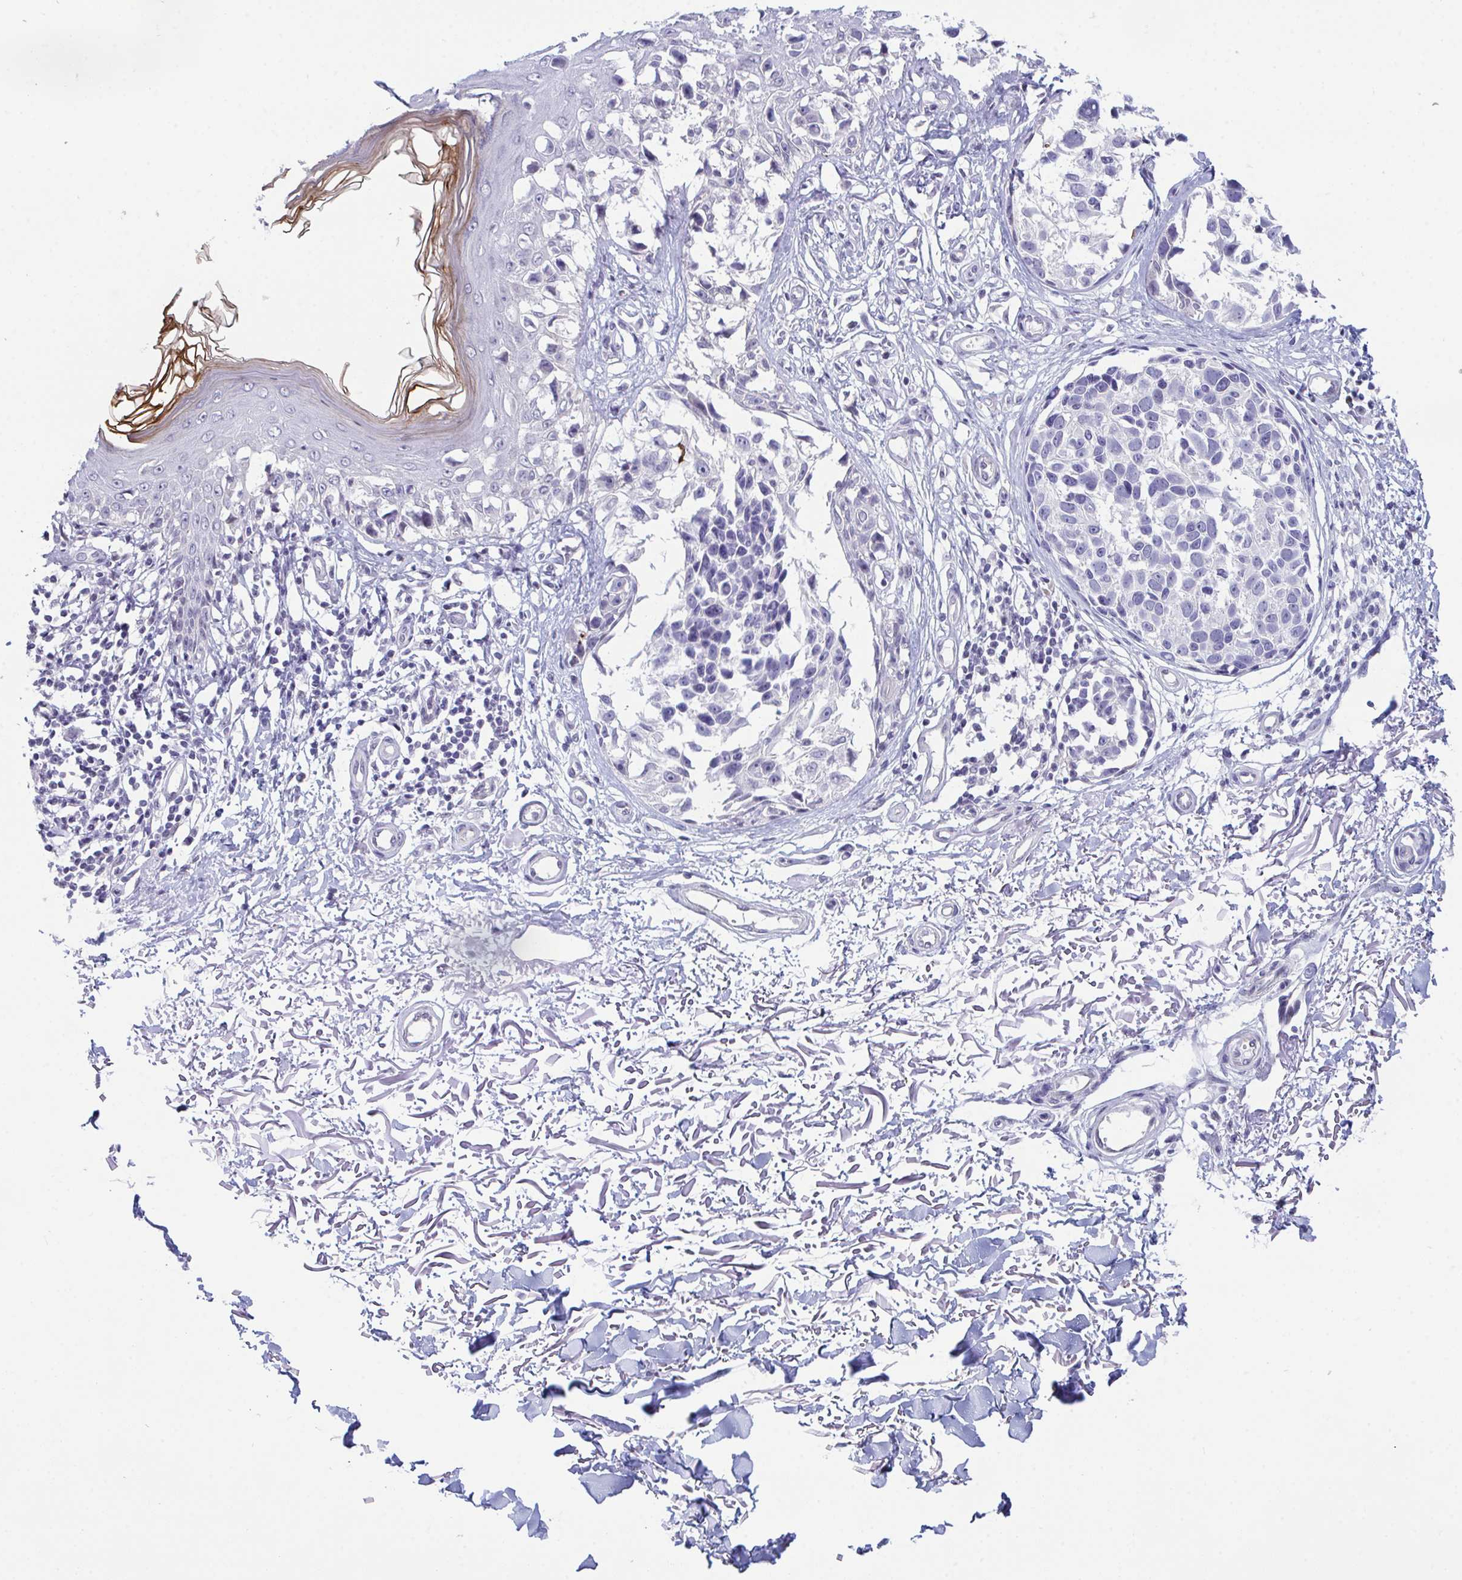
{"staining": {"intensity": "negative", "quantity": "none", "location": "none"}, "tissue": "melanoma", "cell_type": "Tumor cells", "image_type": "cancer", "snomed": [{"axis": "morphology", "description": "Malignant melanoma, NOS"}, {"axis": "topography", "description": "Skin"}], "caption": "Melanoma stained for a protein using IHC exhibits no staining tumor cells.", "gene": "ATP6V0D2", "patient": {"sex": "male", "age": 73}}